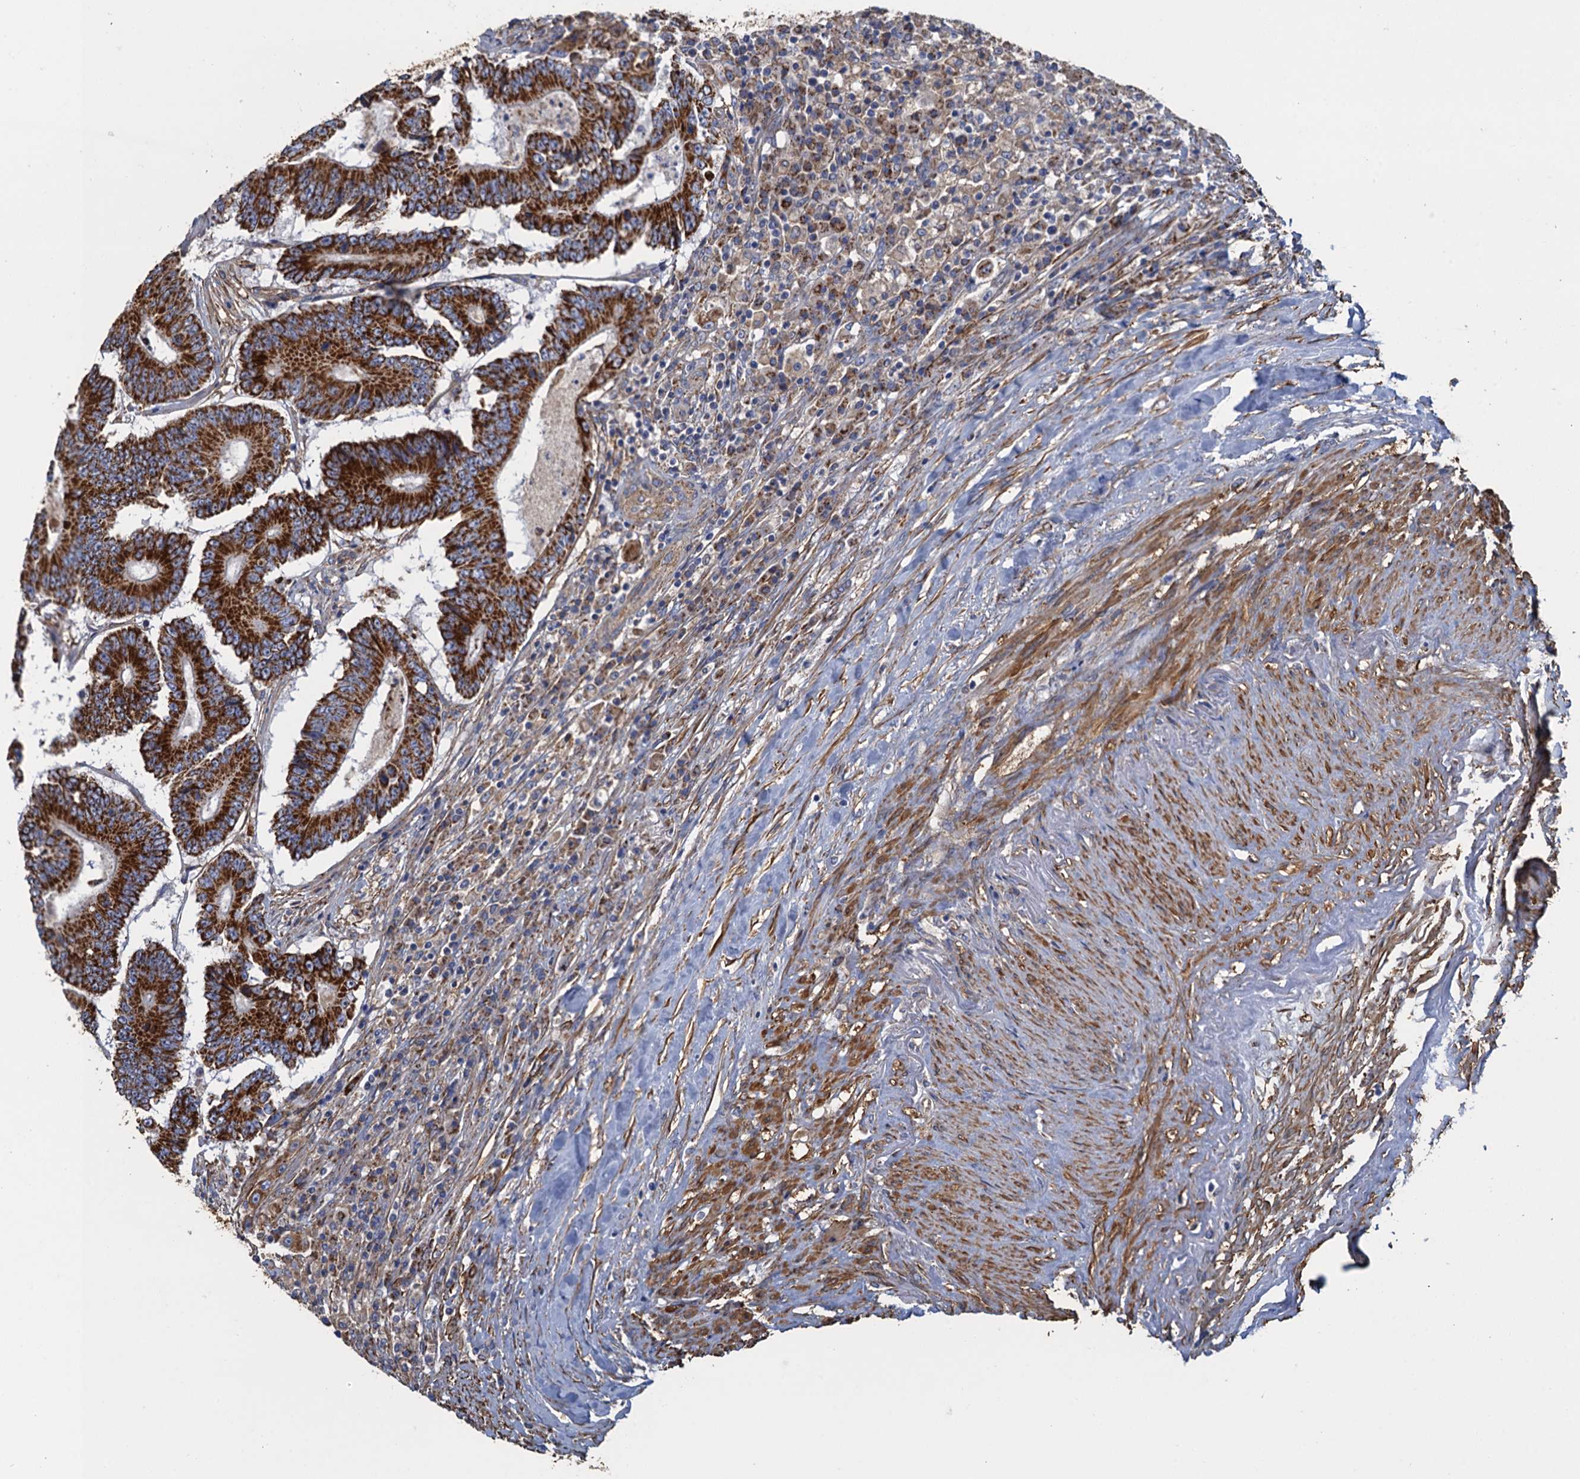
{"staining": {"intensity": "strong", "quantity": ">75%", "location": "cytoplasmic/membranous"}, "tissue": "colorectal cancer", "cell_type": "Tumor cells", "image_type": "cancer", "snomed": [{"axis": "morphology", "description": "Adenocarcinoma, NOS"}, {"axis": "topography", "description": "Colon"}], "caption": "Protein expression analysis of human colorectal cancer (adenocarcinoma) reveals strong cytoplasmic/membranous positivity in approximately >75% of tumor cells. The protein of interest is stained brown, and the nuclei are stained in blue (DAB IHC with brightfield microscopy, high magnification).", "gene": "GCSH", "patient": {"sex": "male", "age": 83}}